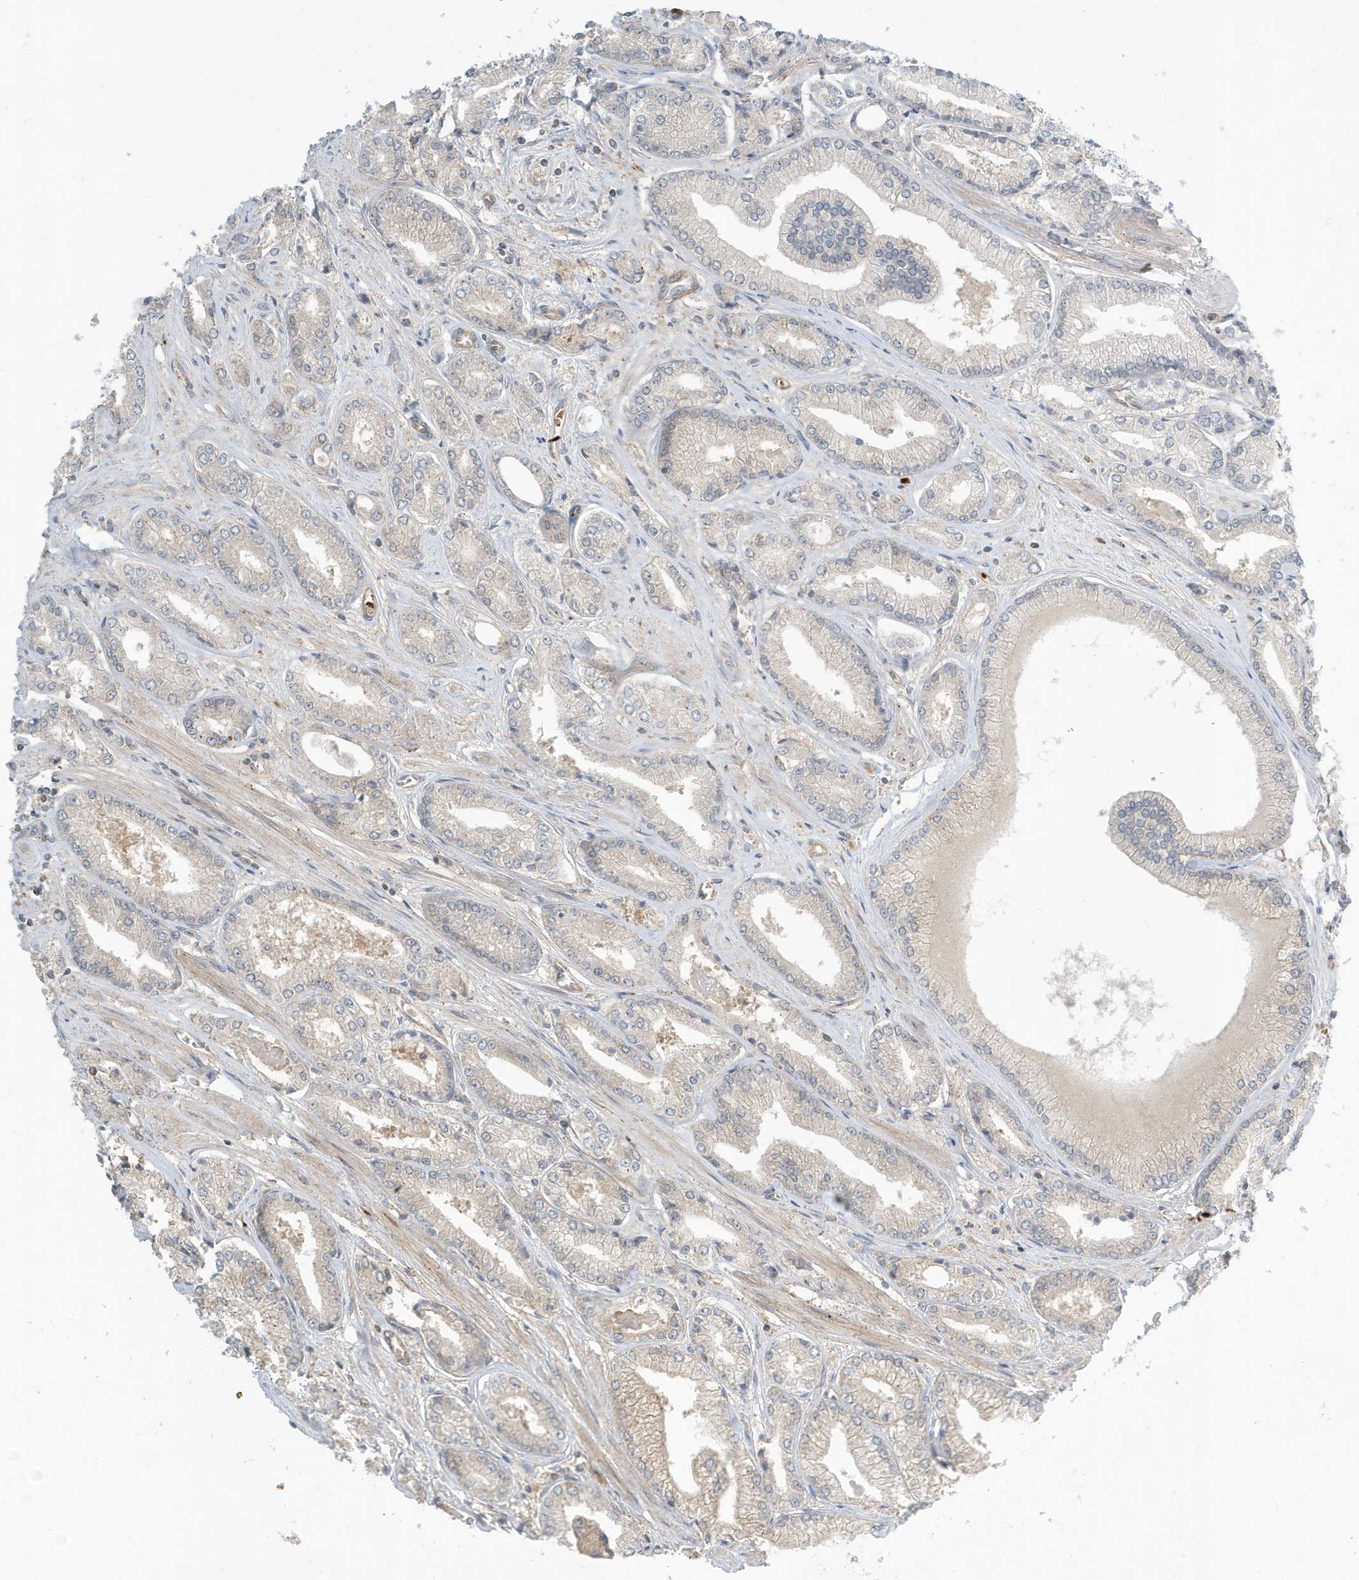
{"staining": {"intensity": "negative", "quantity": "none", "location": "none"}, "tissue": "prostate cancer", "cell_type": "Tumor cells", "image_type": "cancer", "snomed": [{"axis": "morphology", "description": "Adenocarcinoma, Low grade"}, {"axis": "topography", "description": "Prostate"}], "caption": "A high-resolution image shows immunohistochemistry staining of low-grade adenocarcinoma (prostate), which exhibits no significant expression in tumor cells.", "gene": "FYCO1", "patient": {"sex": "male", "age": 60}}